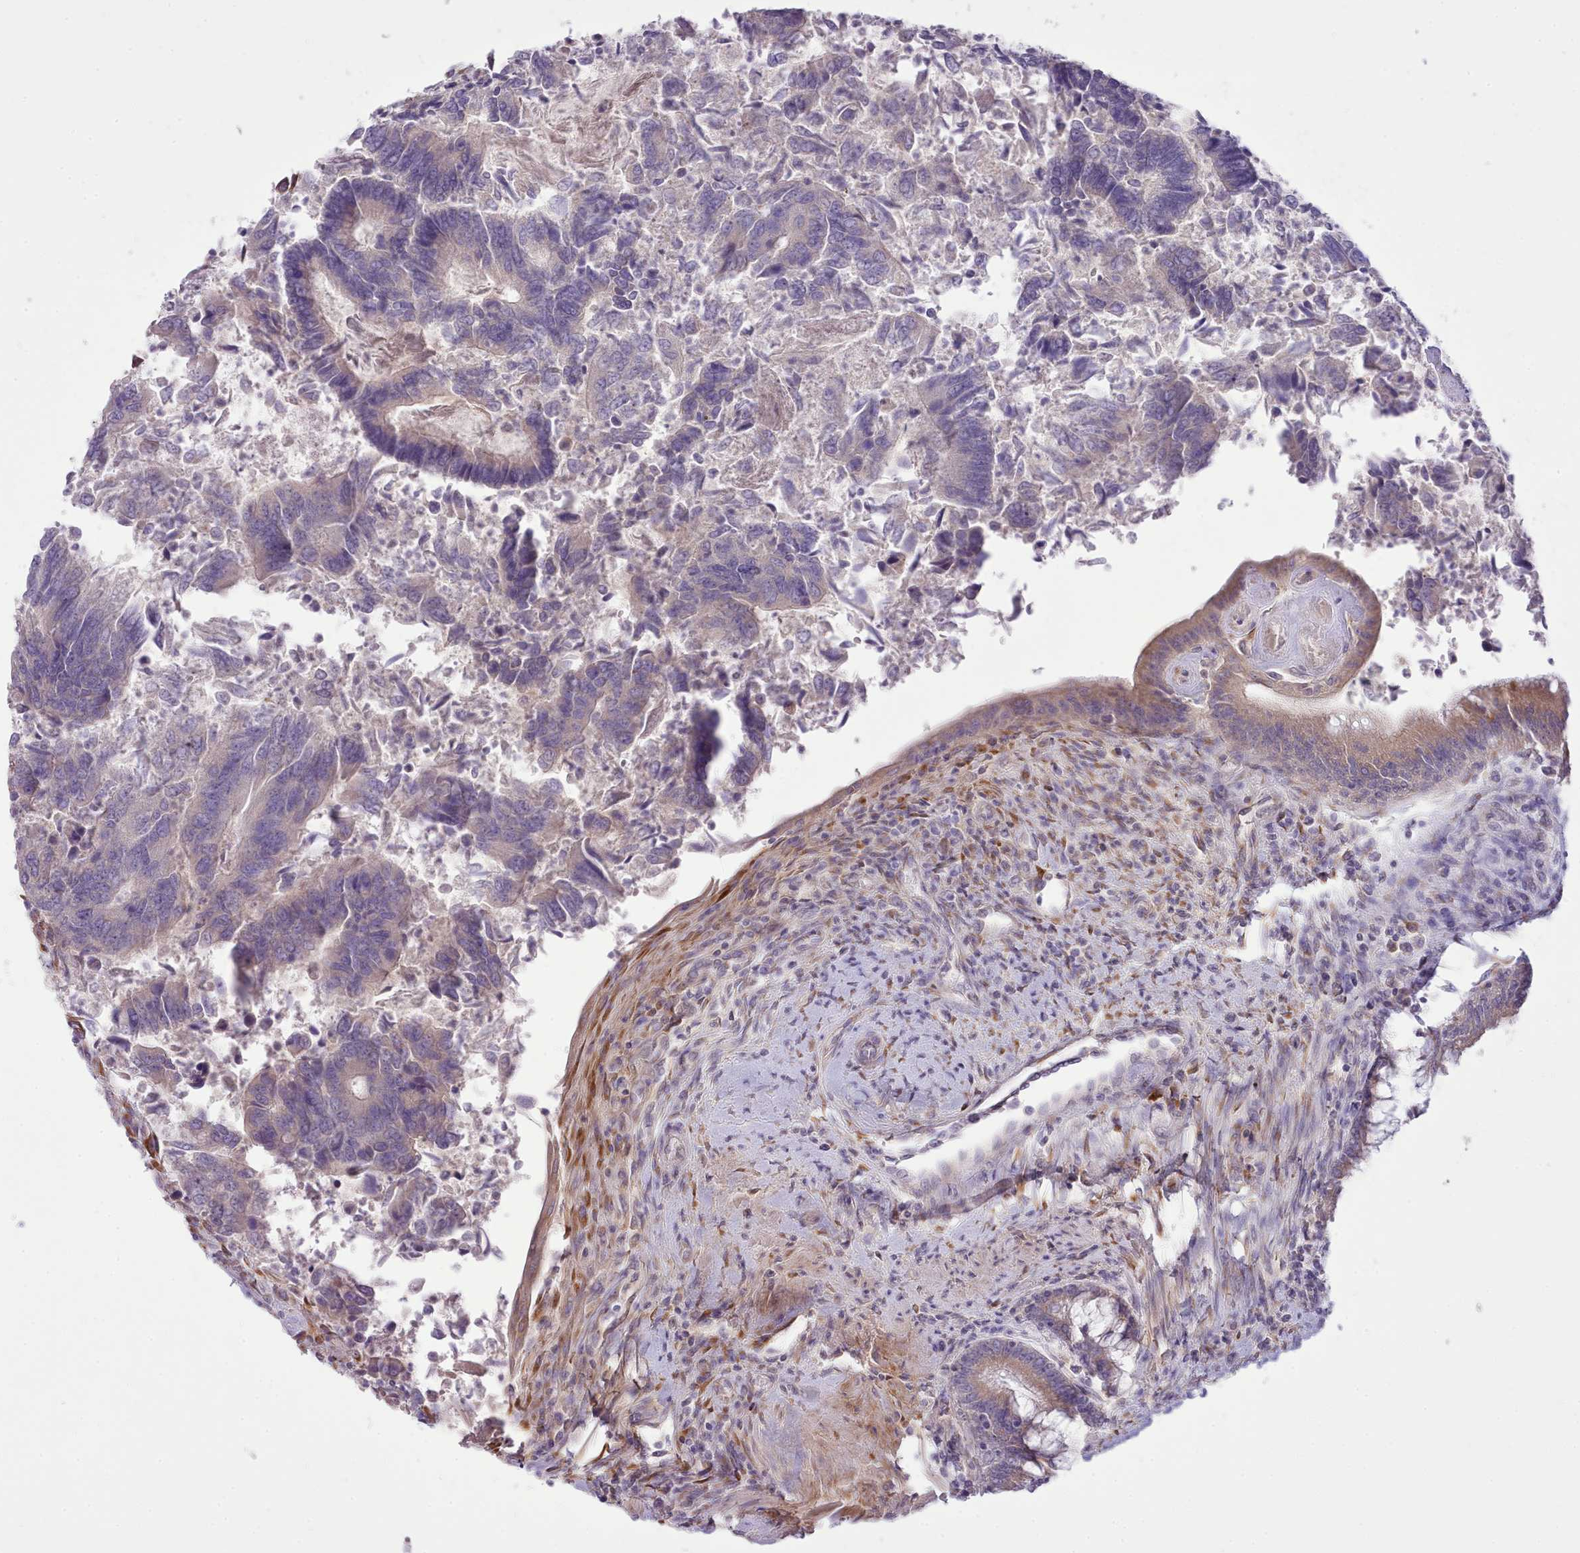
{"staining": {"intensity": "negative", "quantity": "none", "location": "none"}, "tissue": "colorectal cancer", "cell_type": "Tumor cells", "image_type": "cancer", "snomed": [{"axis": "morphology", "description": "Adenocarcinoma, NOS"}, {"axis": "topography", "description": "Colon"}], "caption": "There is no significant expression in tumor cells of adenocarcinoma (colorectal).", "gene": "CCL1", "patient": {"sex": "female", "age": 67}}